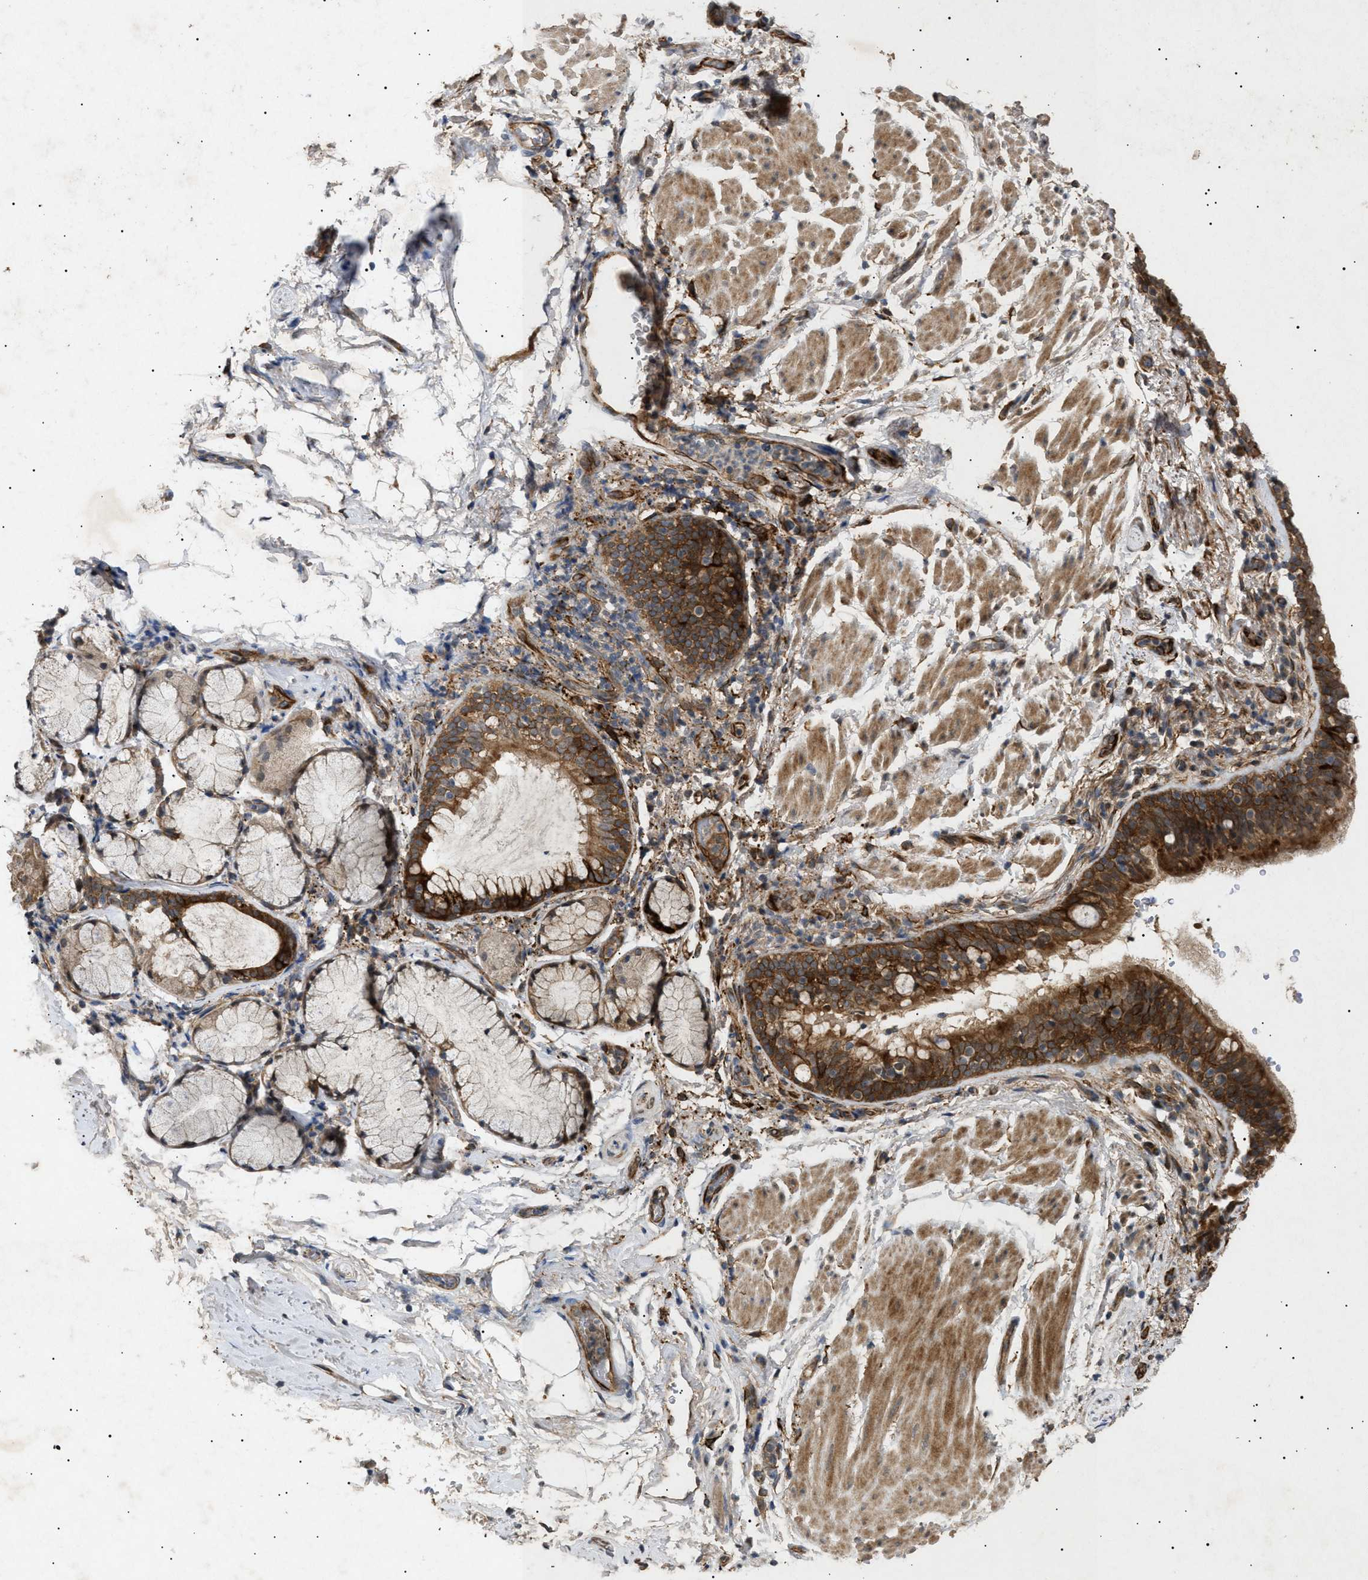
{"staining": {"intensity": "moderate", "quantity": ">75%", "location": "cytoplasmic/membranous"}, "tissue": "bronchus", "cell_type": "Respiratory epithelial cells", "image_type": "normal", "snomed": [{"axis": "morphology", "description": "Normal tissue, NOS"}, {"axis": "morphology", "description": "Inflammation, NOS"}, {"axis": "topography", "description": "Cartilage tissue"}, {"axis": "topography", "description": "Bronchus"}], "caption": "An image showing moderate cytoplasmic/membranous positivity in about >75% of respiratory epithelial cells in benign bronchus, as visualized by brown immunohistochemical staining.", "gene": "SIRT5", "patient": {"sex": "male", "age": 77}}